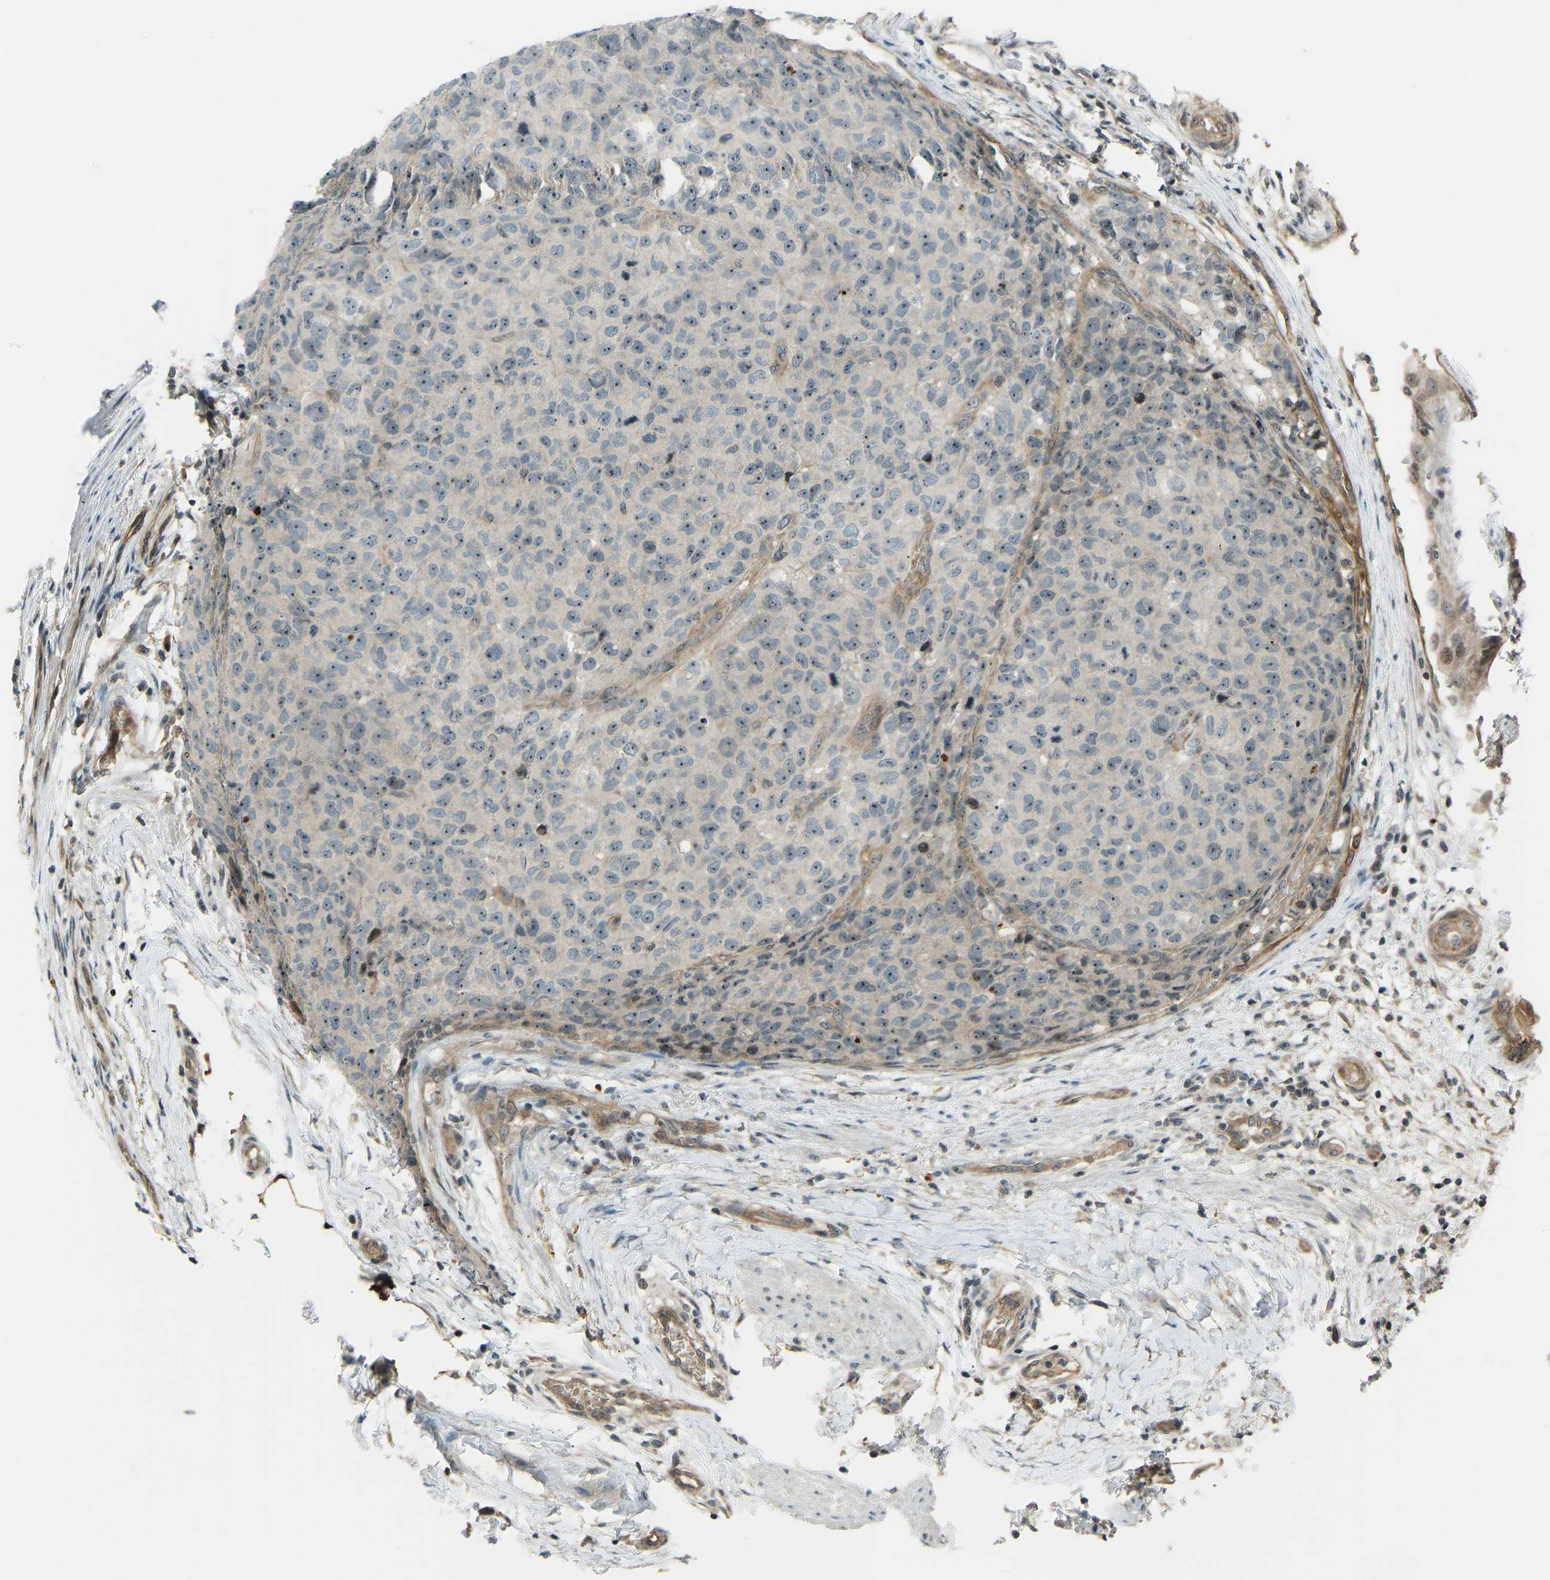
{"staining": {"intensity": "moderate", "quantity": ">75%", "location": "nuclear"}, "tissue": "testis cancer", "cell_type": "Tumor cells", "image_type": "cancer", "snomed": [{"axis": "morphology", "description": "Seminoma, NOS"}, {"axis": "topography", "description": "Testis"}], "caption": "Testis cancer (seminoma) stained with immunohistochemistry (IHC) displays moderate nuclear expression in about >75% of tumor cells.", "gene": "SVOPL", "patient": {"sex": "male", "age": 59}}